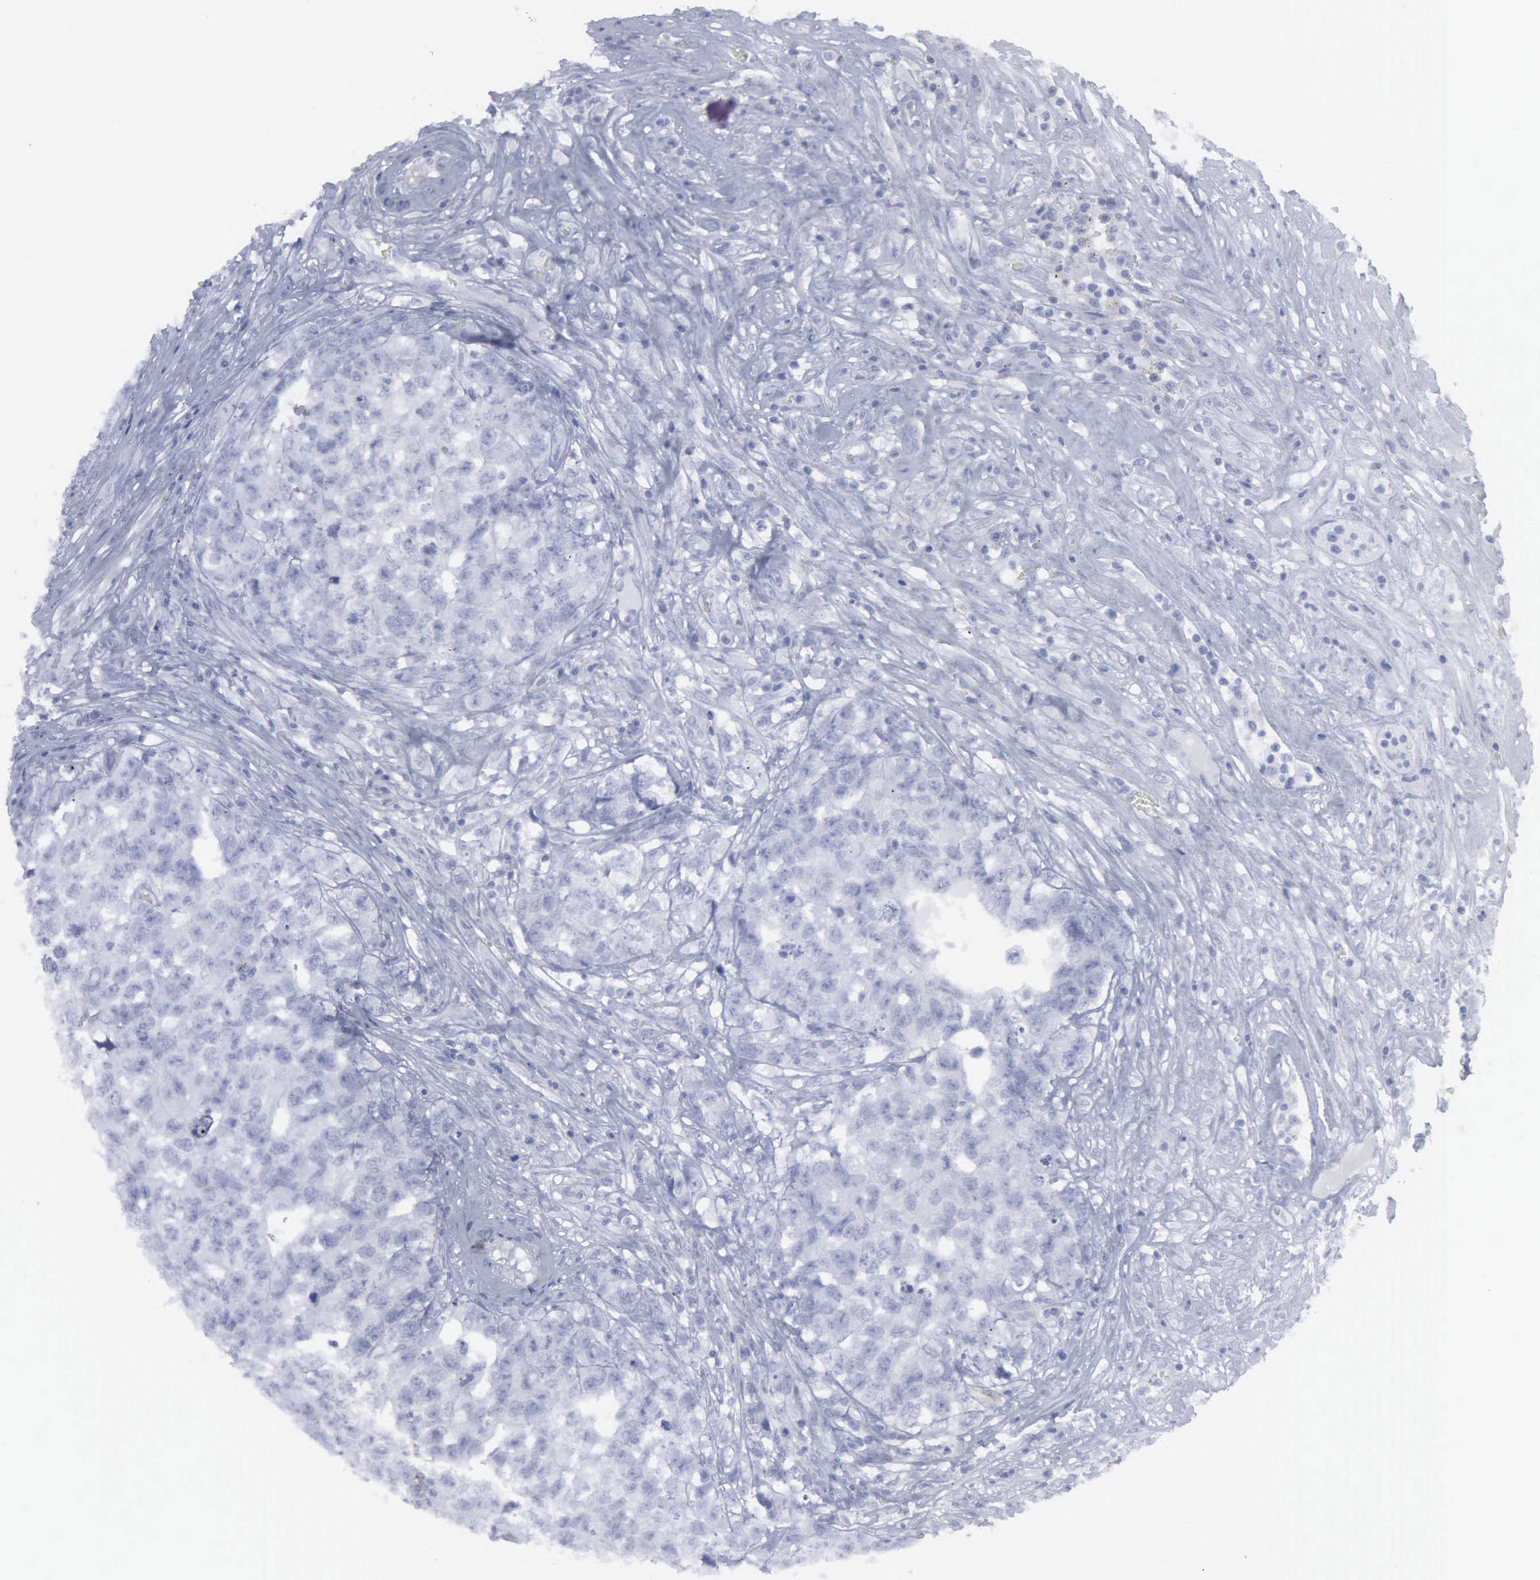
{"staining": {"intensity": "negative", "quantity": "none", "location": "none"}, "tissue": "testis cancer", "cell_type": "Tumor cells", "image_type": "cancer", "snomed": [{"axis": "morphology", "description": "Carcinoma, Embryonal, NOS"}, {"axis": "topography", "description": "Testis"}], "caption": "IHC of testis embryonal carcinoma displays no positivity in tumor cells. The staining is performed using DAB brown chromogen with nuclei counter-stained in using hematoxylin.", "gene": "VCAM1", "patient": {"sex": "male", "age": 31}}